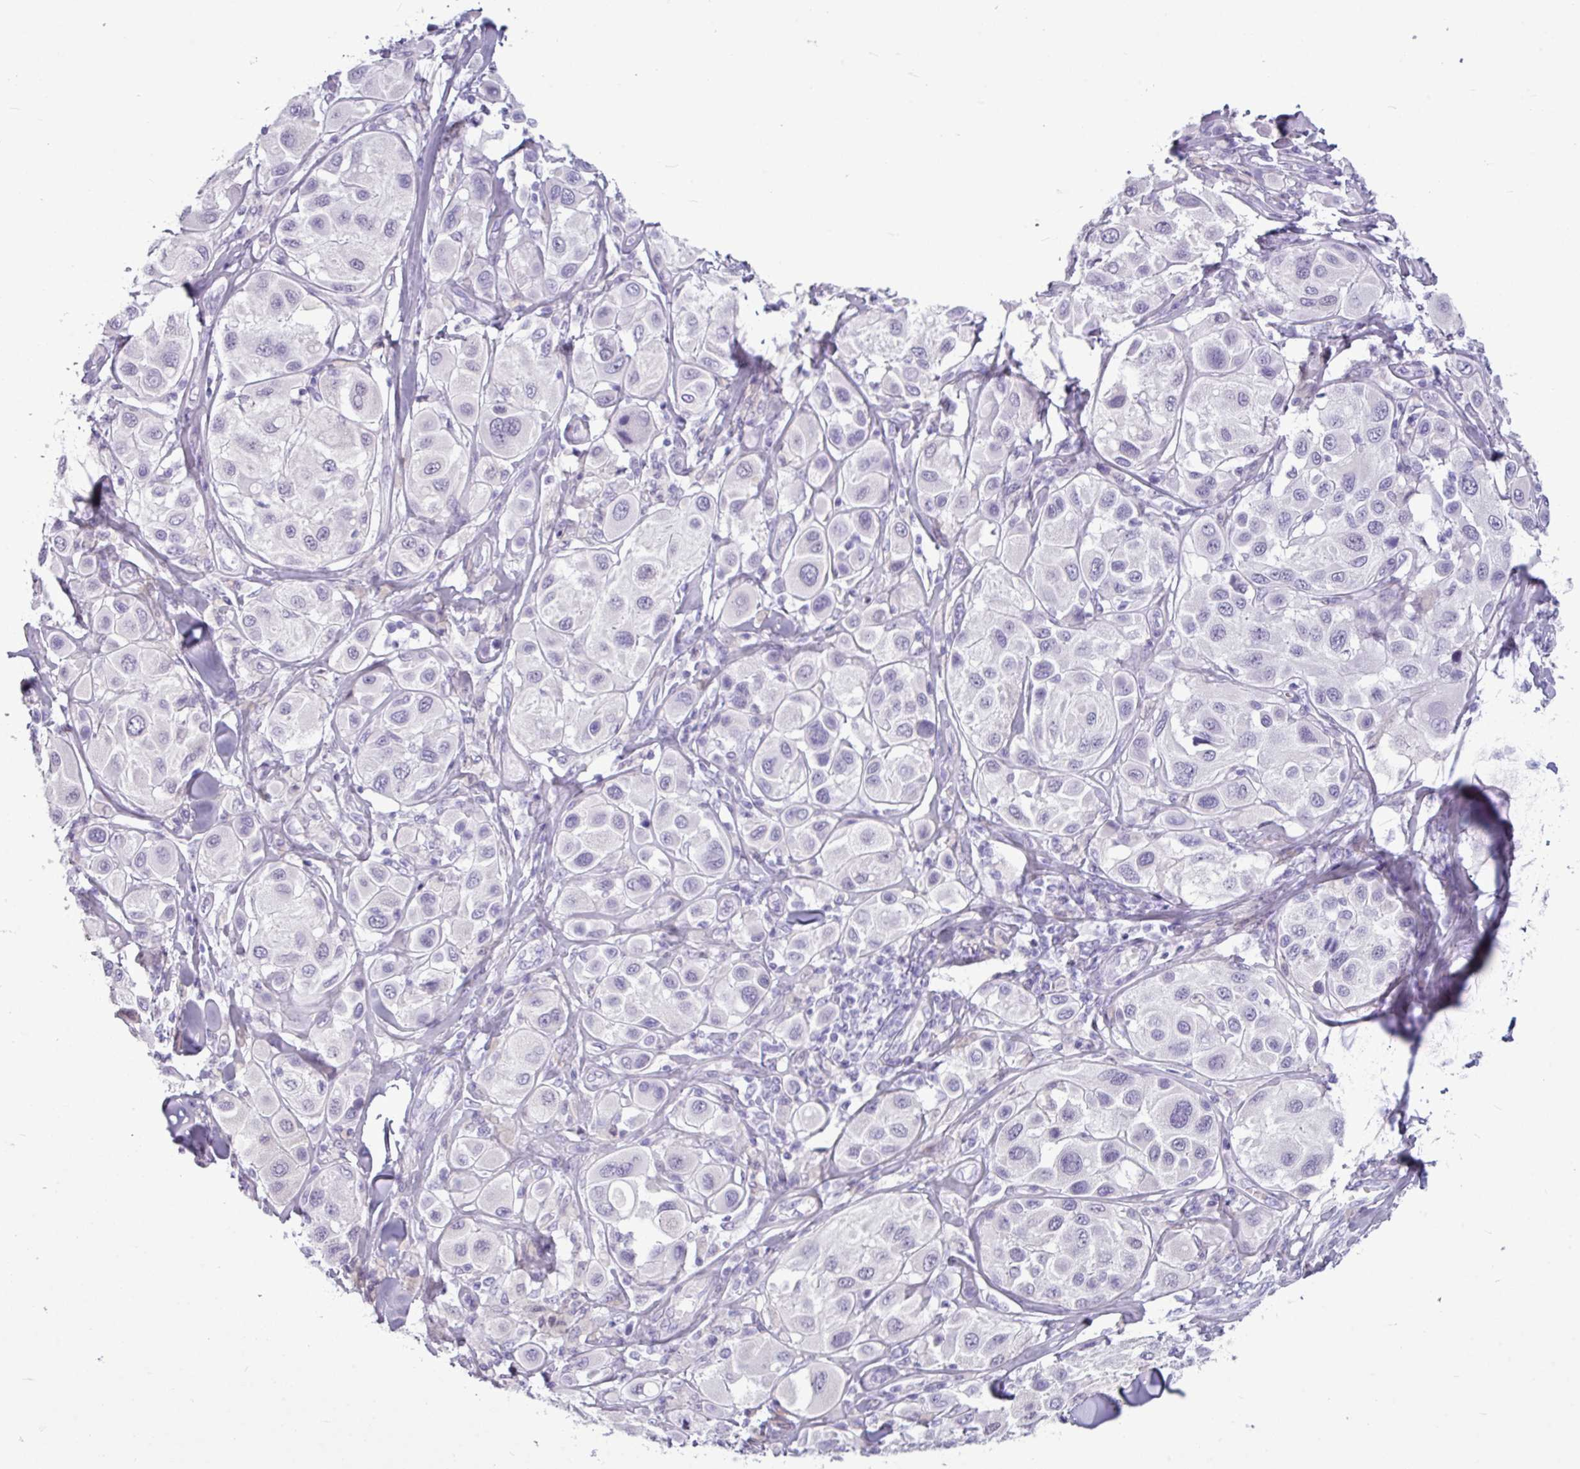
{"staining": {"intensity": "negative", "quantity": "none", "location": "none"}, "tissue": "melanoma", "cell_type": "Tumor cells", "image_type": "cancer", "snomed": [{"axis": "morphology", "description": "Malignant melanoma, Metastatic site"}, {"axis": "topography", "description": "Skin"}], "caption": "Tumor cells show no significant staining in melanoma.", "gene": "AMY1B", "patient": {"sex": "male", "age": 41}}